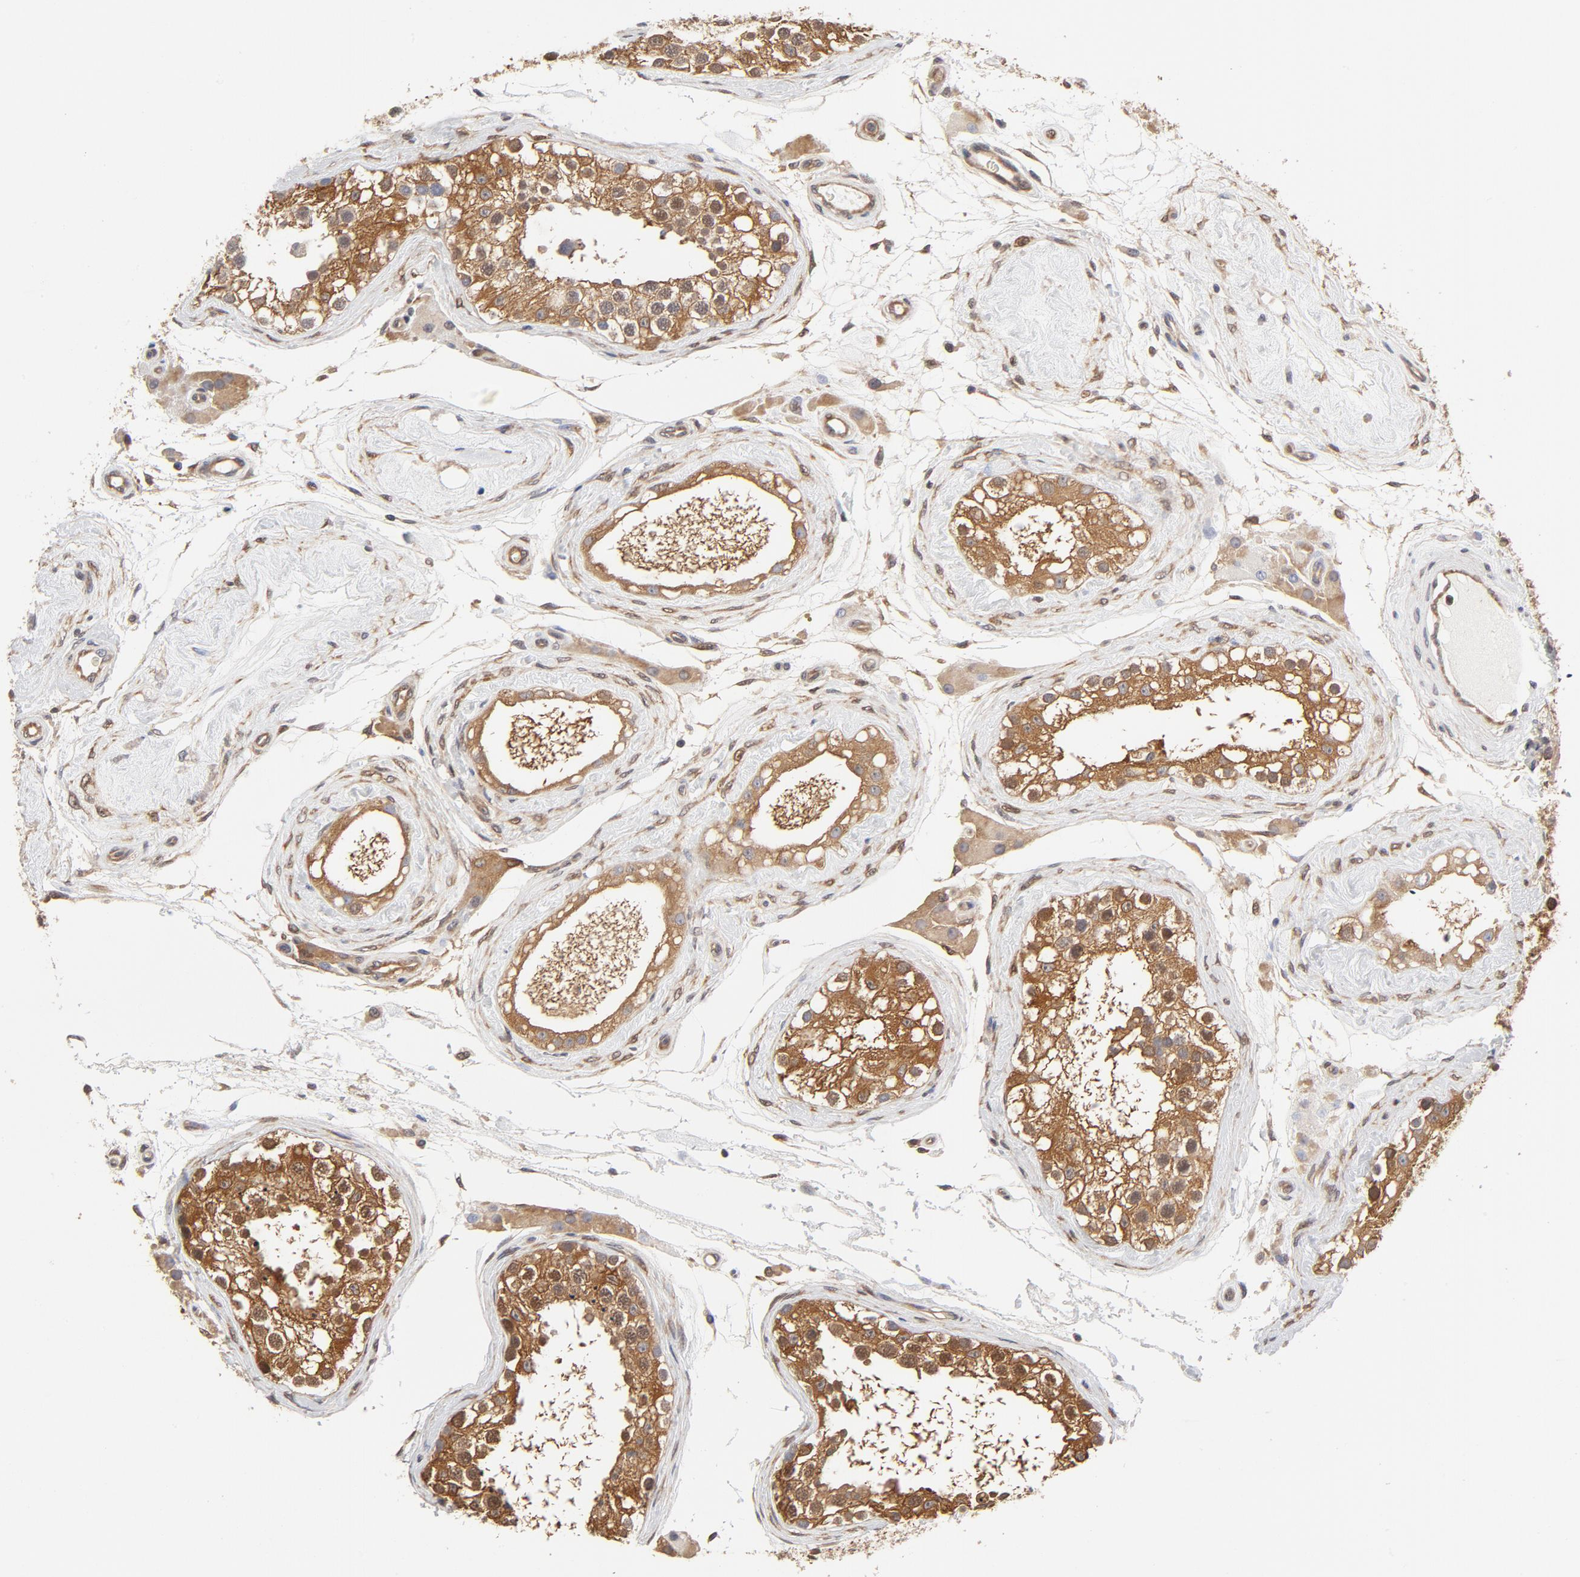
{"staining": {"intensity": "moderate", "quantity": ">75%", "location": "cytoplasmic/membranous"}, "tissue": "testis", "cell_type": "Cells in seminiferous ducts", "image_type": "normal", "snomed": [{"axis": "morphology", "description": "Normal tissue, NOS"}, {"axis": "topography", "description": "Testis"}], "caption": "The image demonstrates staining of benign testis, revealing moderate cytoplasmic/membranous protein positivity (brown color) within cells in seminiferous ducts. (IHC, brightfield microscopy, high magnification).", "gene": "ASMTL", "patient": {"sex": "male", "age": 68}}